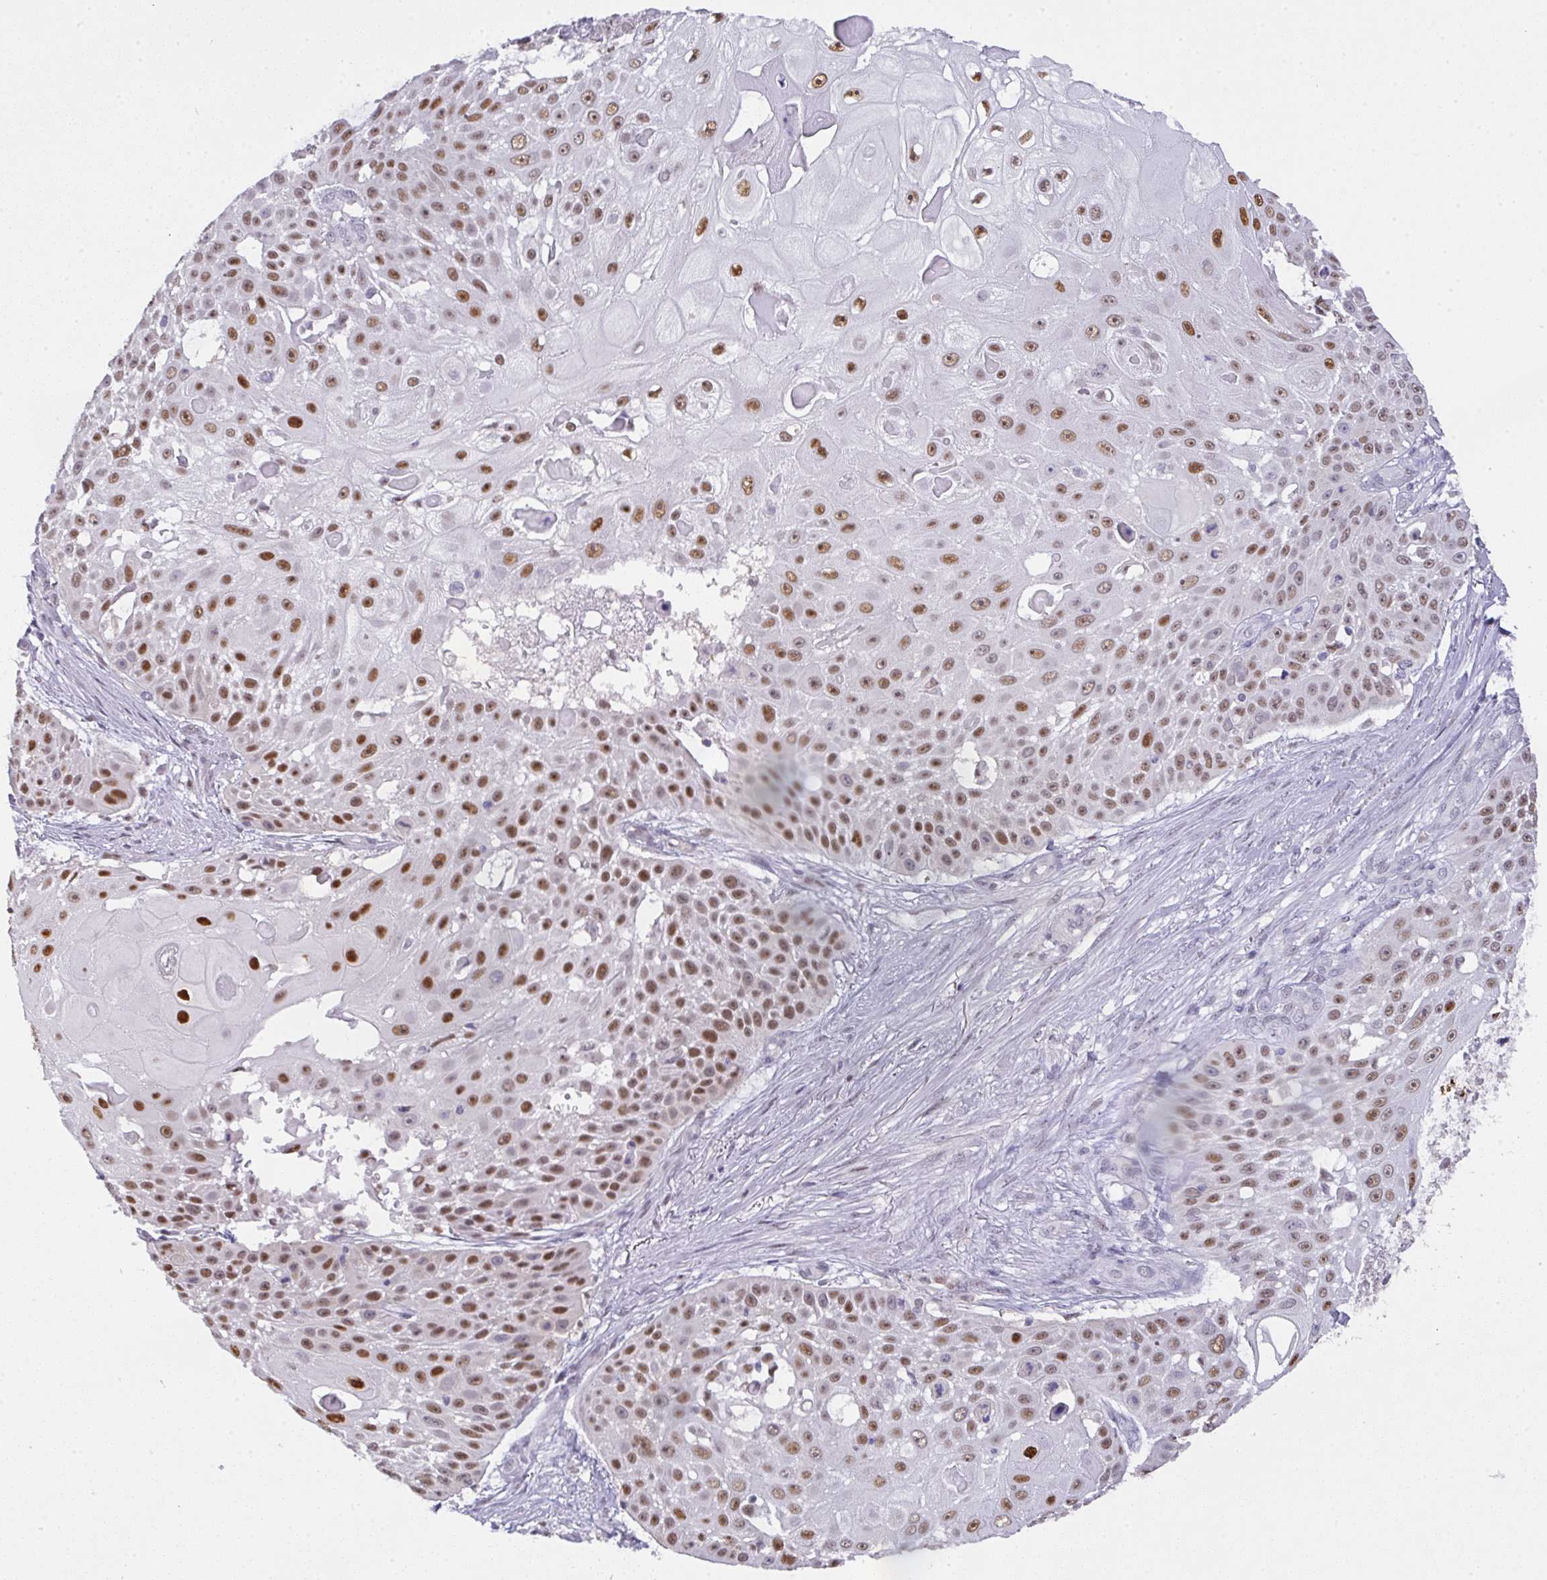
{"staining": {"intensity": "moderate", "quantity": ">75%", "location": "nuclear"}, "tissue": "skin cancer", "cell_type": "Tumor cells", "image_type": "cancer", "snomed": [{"axis": "morphology", "description": "Squamous cell carcinoma, NOS"}, {"axis": "topography", "description": "Skin"}], "caption": "High-magnification brightfield microscopy of skin squamous cell carcinoma stained with DAB (3,3'-diaminobenzidine) (brown) and counterstained with hematoxylin (blue). tumor cells exhibit moderate nuclear positivity is present in approximately>75% of cells.", "gene": "BBX", "patient": {"sex": "female", "age": 86}}